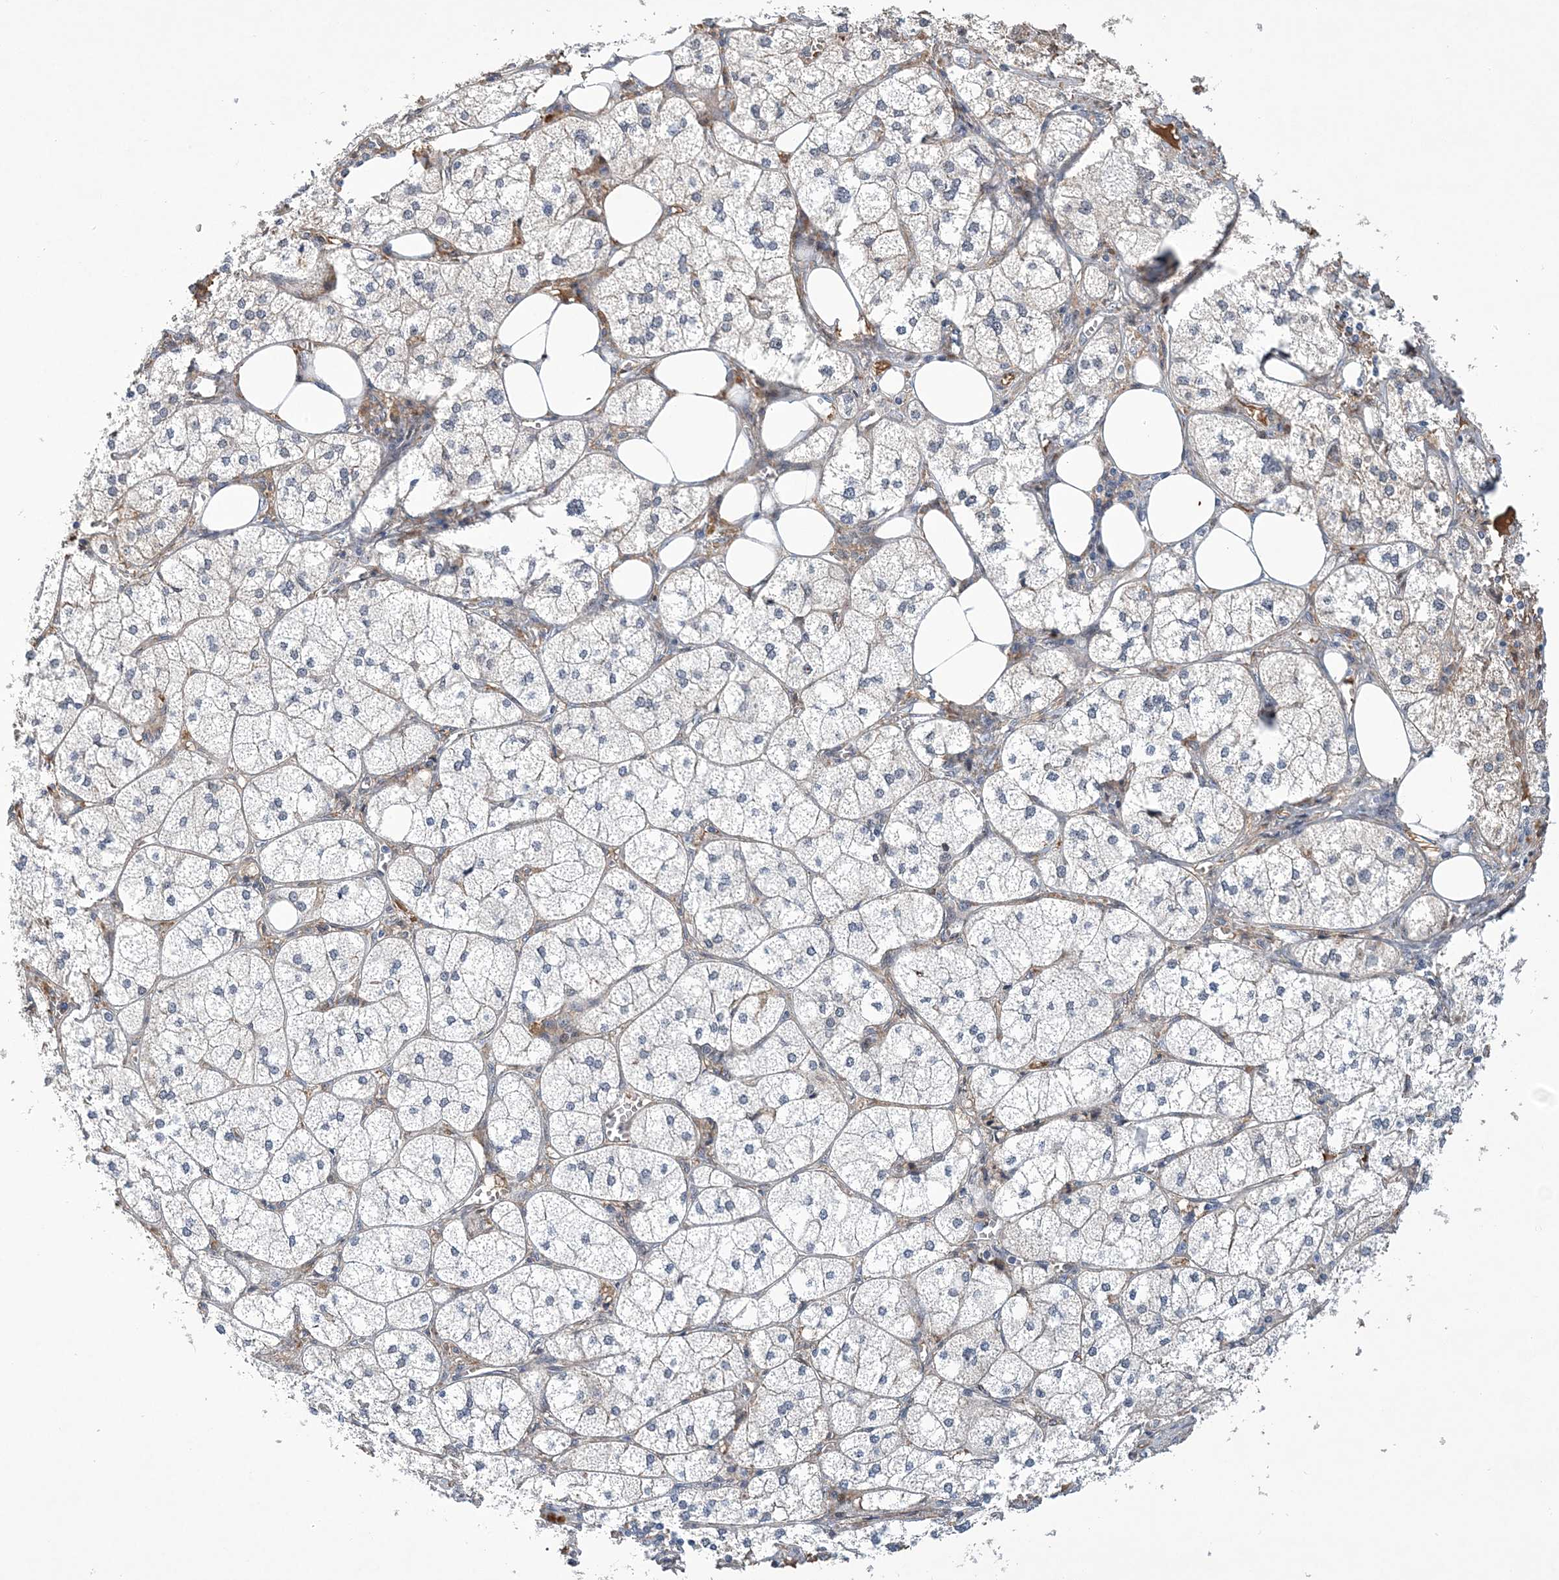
{"staining": {"intensity": "moderate", "quantity": "25%-75%", "location": "cytoplasmic/membranous"}, "tissue": "adrenal gland", "cell_type": "Glandular cells", "image_type": "normal", "snomed": [{"axis": "morphology", "description": "Normal tissue, NOS"}, {"axis": "topography", "description": "Adrenal gland"}], "caption": "Protein staining by immunohistochemistry exhibits moderate cytoplasmic/membranous staining in about 25%-75% of glandular cells in unremarkable adrenal gland.", "gene": "FAM217A", "patient": {"sex": "female", "age": 61}}